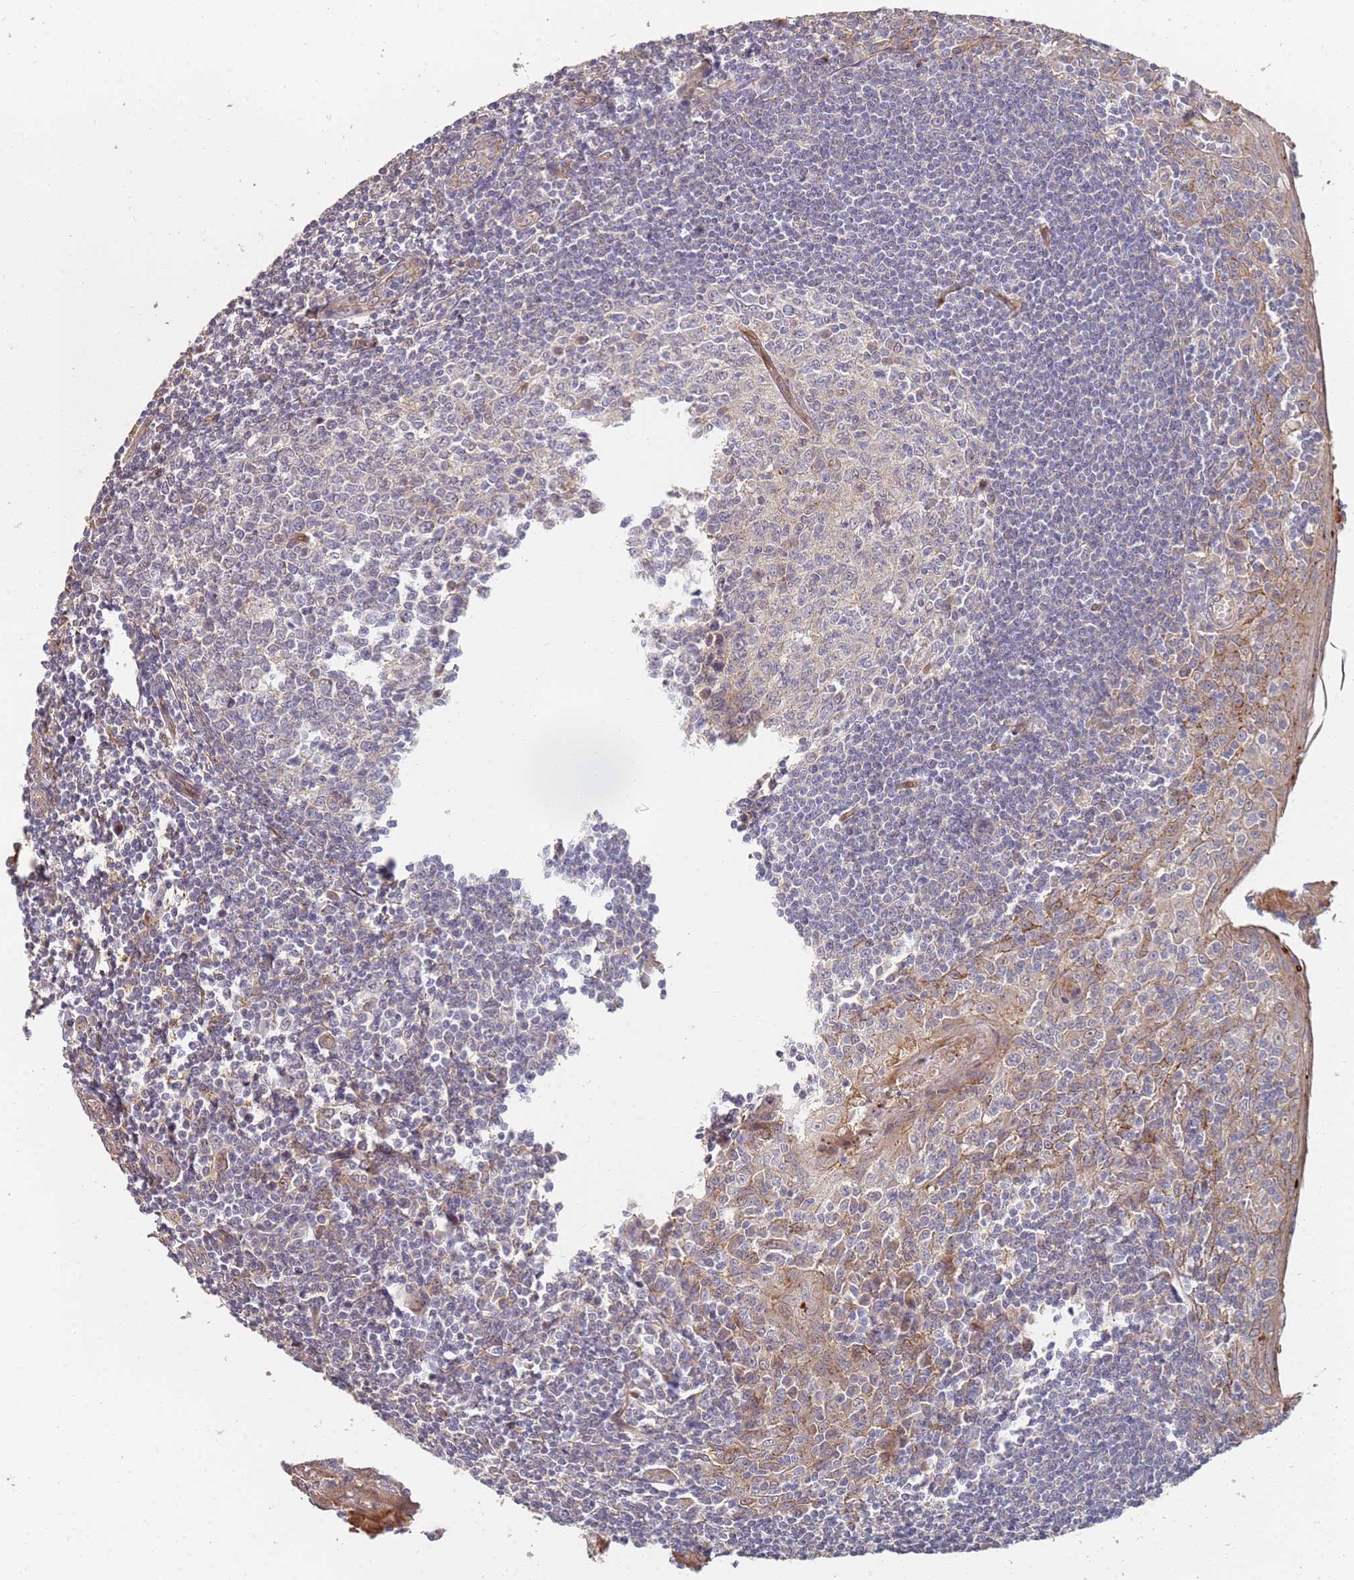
{"staining": {"intensity": "weak", "quantity": "<25%", "location": "cytoplasmic/membranous"}, "tissue": "tonsil", "cell_type": "Germinal center cells", "image_type": "normal", "snomed": [{"axis": "morphology", "description": "Normal tissue, NOS"}, {"axis": "topography", "description": "Tonsil"}], "caption": "This is a histopathology image of immunohistochemistry staining of normal tonsil, which shows no positivity in germinal center cells. Brightfield microscopy of immunohistochemistry (IHC) stained with DAB (3,3'-diaminobenzidine) (brown) and hematoxylin (blue), captured at high magnification.", "gene": "ABCB6", "patient": {"sex": "male", "age": 27}}